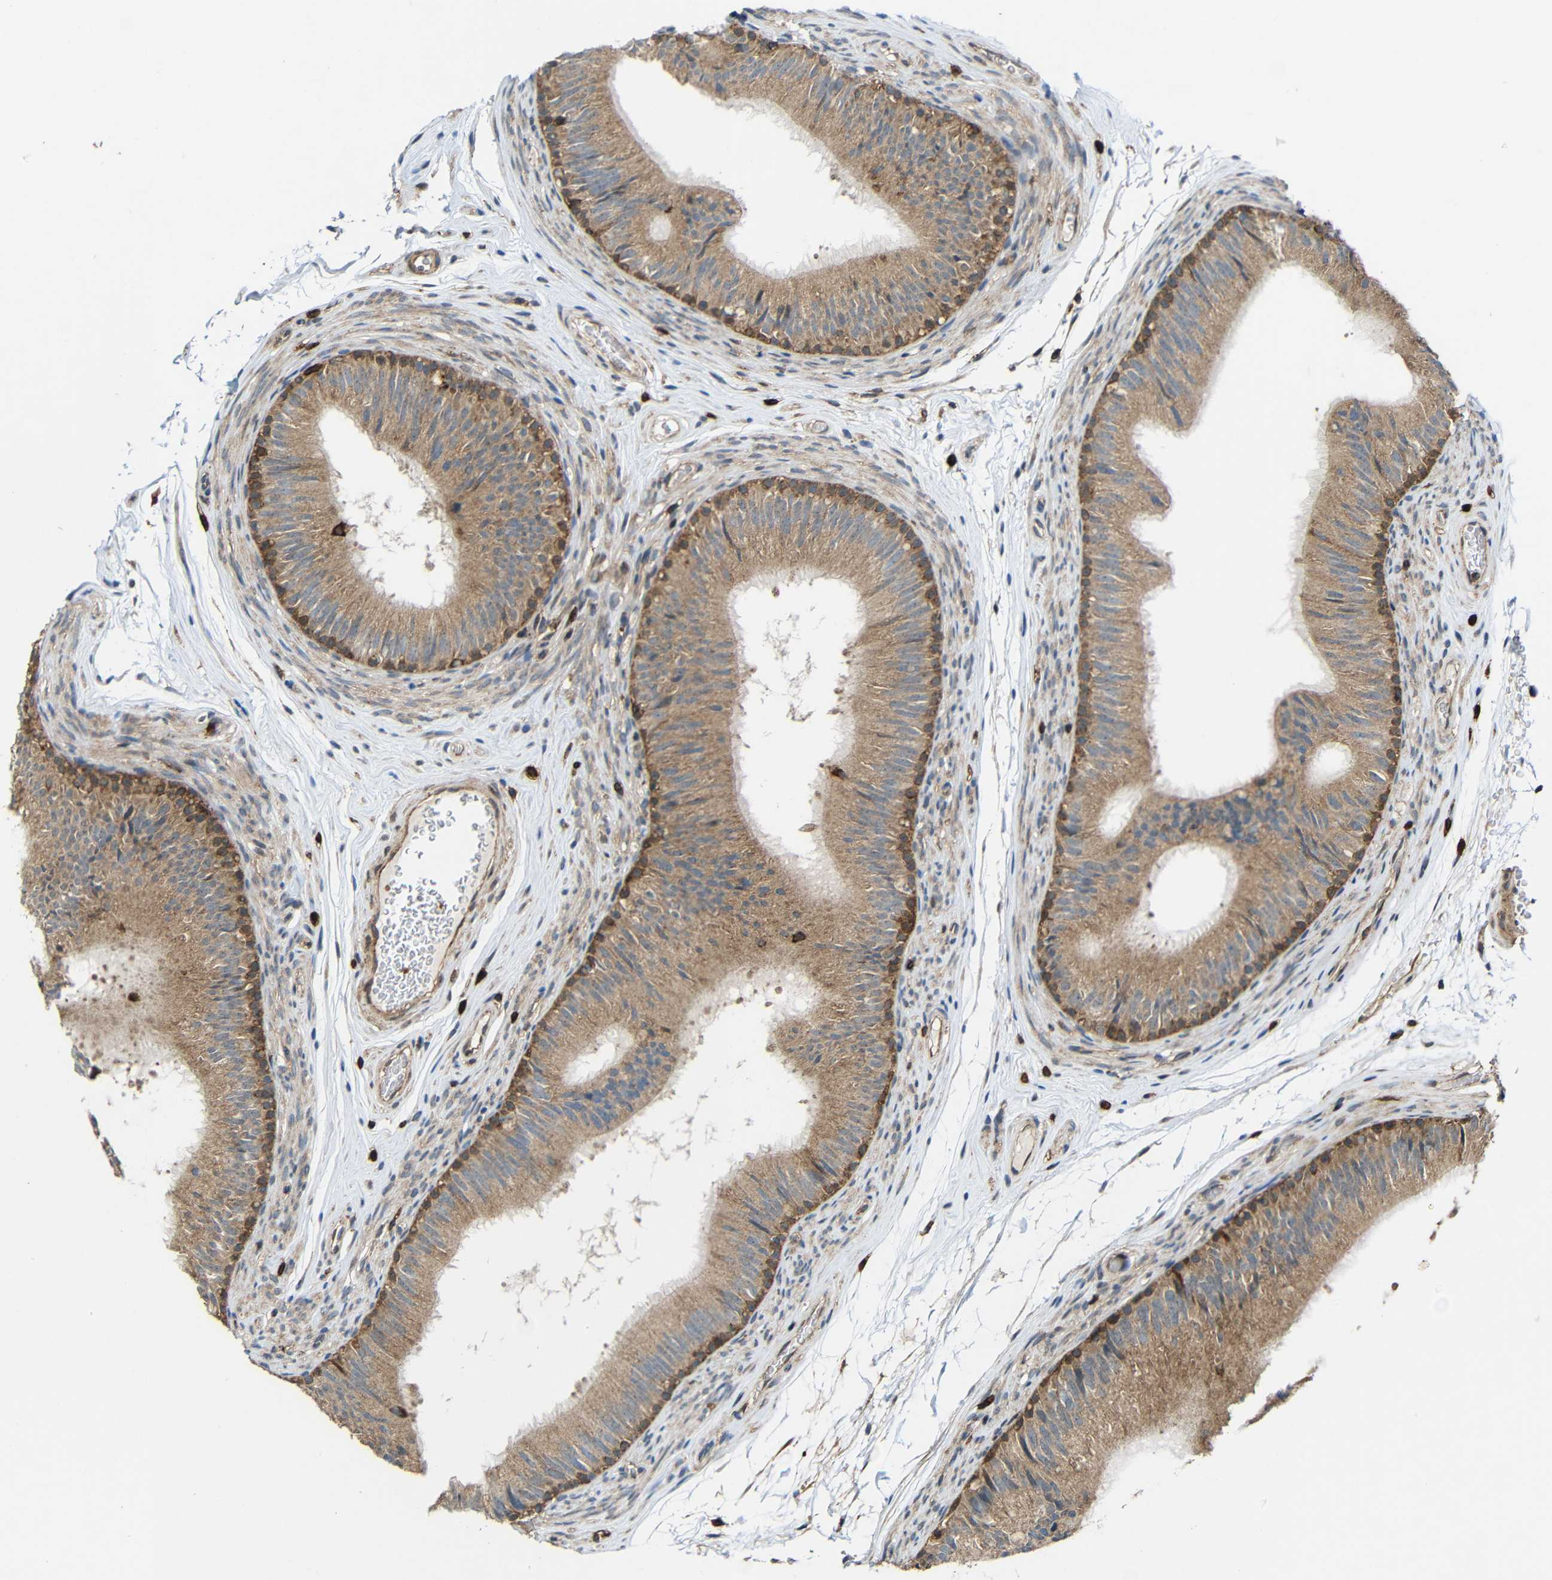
{"staining": {"intensity": "moderate", "quantity": ">75%", "location": "cytoplasmic/membranous"}, "tissue": "epididymis", "cell_type": "Glandular cells", "image_type": "normal", "snomed": [{"axis": "morphology", "description": "Normal tissue, NOS"}, {"axis": "topography", "description": "Epididymis"}], "caption": "Immunohistochemistry of normal epididymis exhibits medium levels of moderate cytoplasmic/membranous expression in approximately >75% of glandular cells. (IHC, brightfield microscopy, high magnification).", "gene": "C1GALT1", "patient": {"sex": "male", "age": 36}}